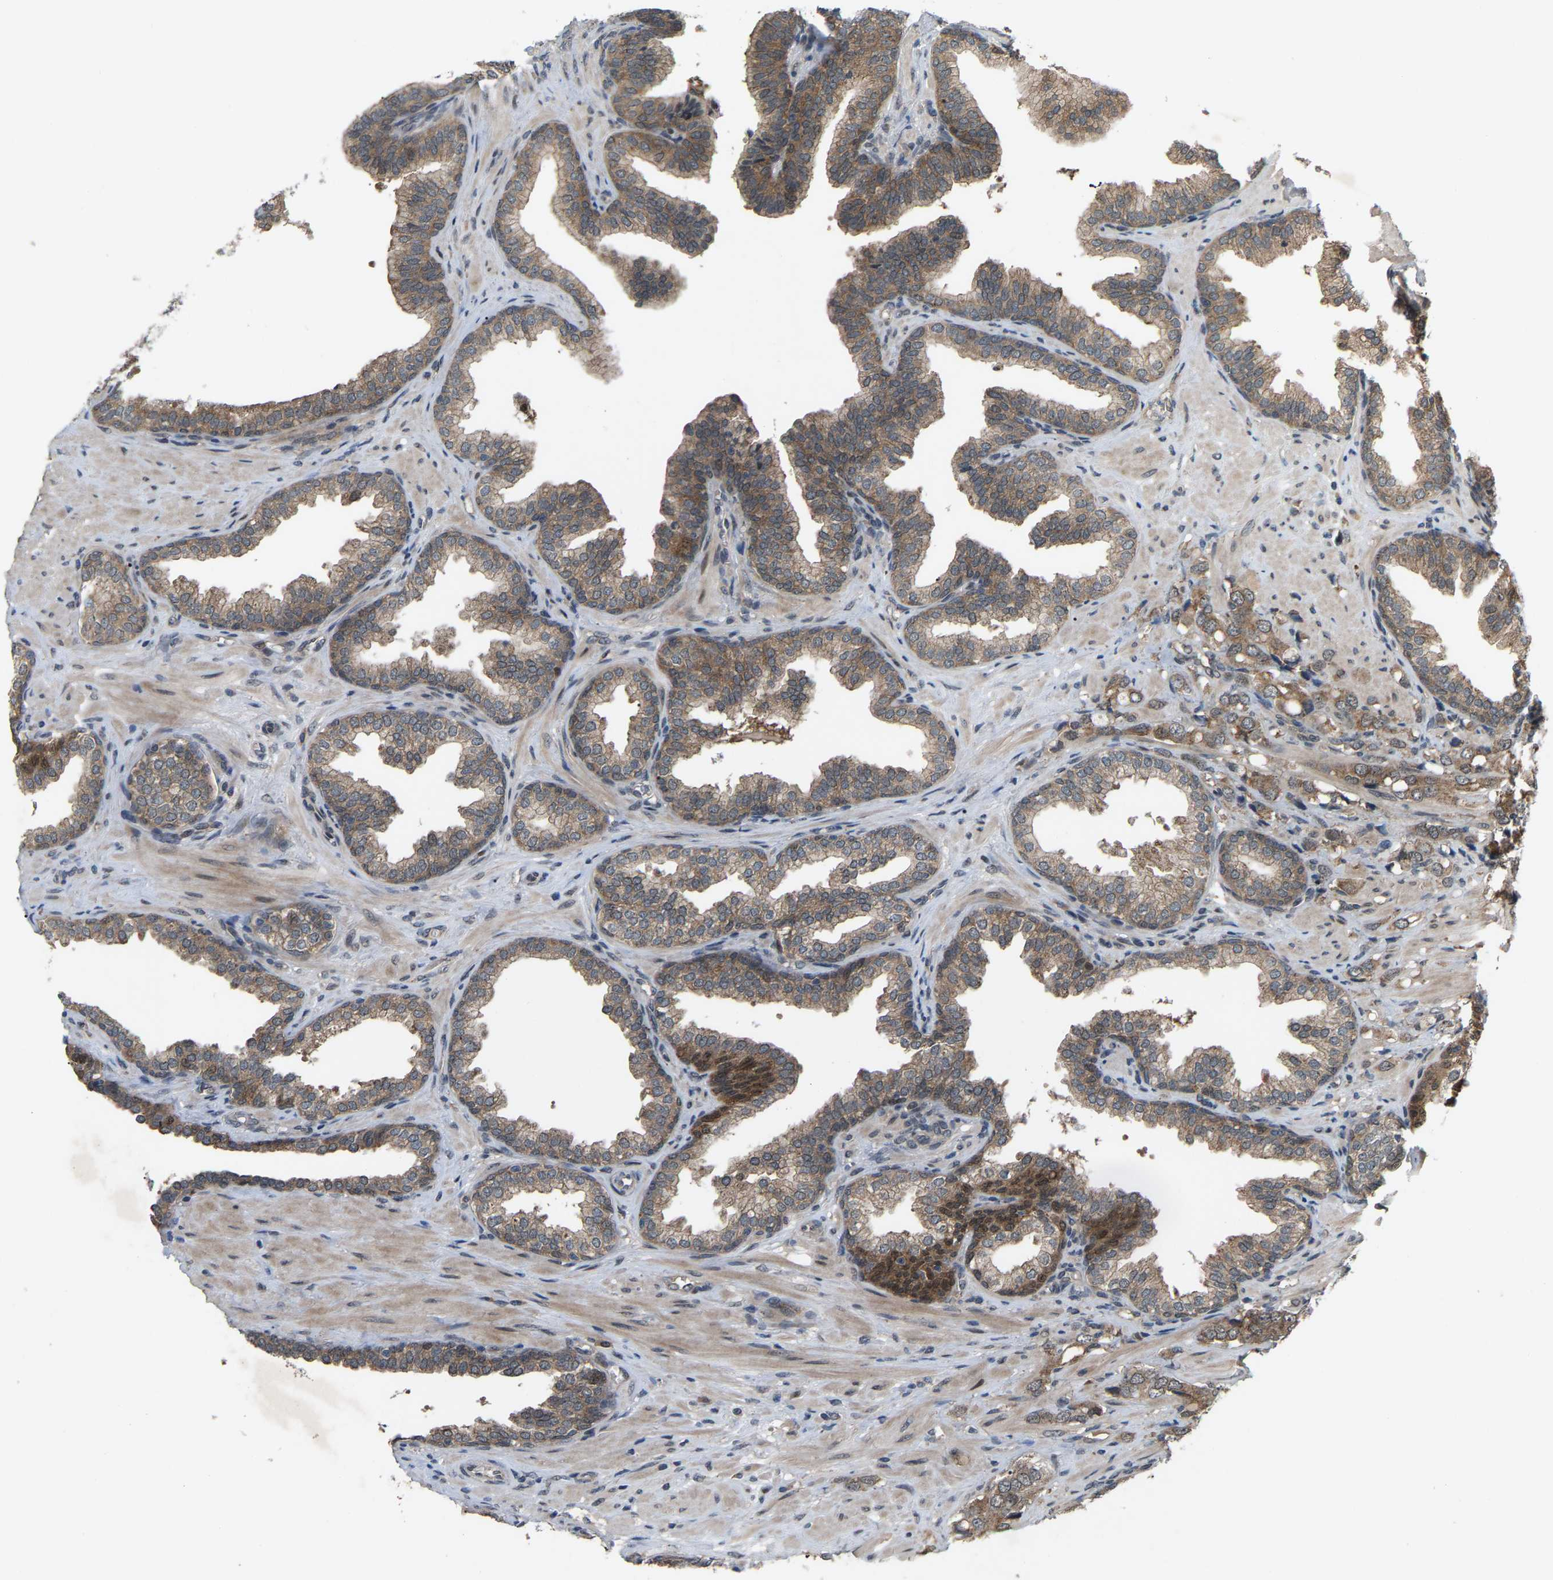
{"staining": {"intensity": "moderate", "quantity": "25%-75%", "location": "cytoplasmic/membranous"}, "tissue": "prostate cancer", "cell_type": "Tumor cells", "image_type": "cancer", "snomed": [{"axis": "morphology", "description": "Adenocarcinoma, High grade"}, {"axis": "topography", "description": "Prostate"}], "caption": "Immunohistochemistry histopathology image of neoplastic tissue: adenocarcinoma (high-grade) (prostate) stained using immunohistochemistry (IHC) exhibits medium levels of moderate protein expression localized specifically in the cytoplasmic/membranous of tumor cells, appearing as a cytoplasmic/membranous brown color.", "gene": "CROT", "patient": {"sex": "male", "age": 52}}